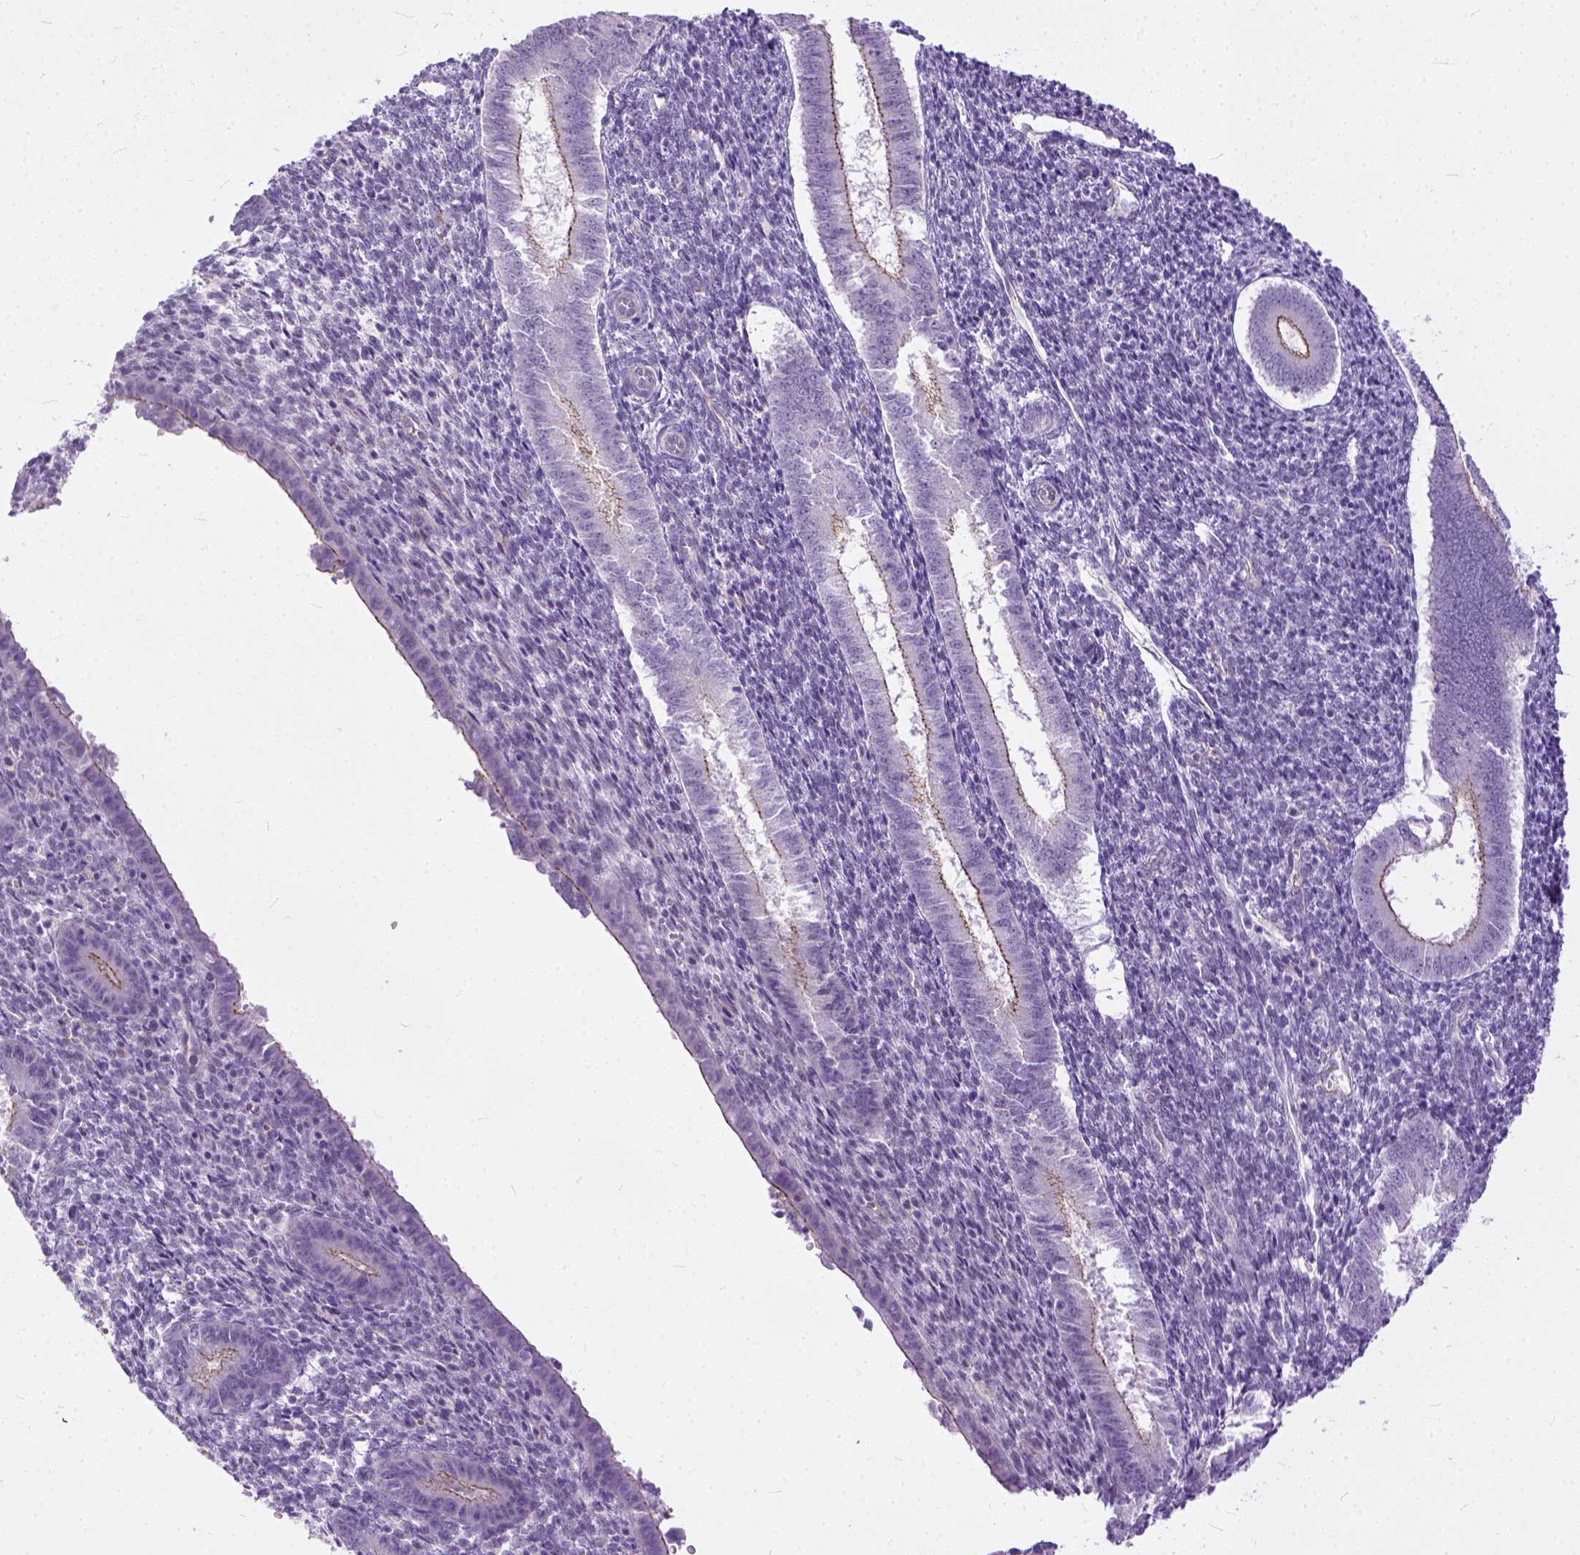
{"staining": {"intensity": "negative", "quantity": "none", "location": "none"}, "tissue": "endometrium", "cell_type": "Cells in endometrial stroma", "image_type": "normal", "snomed": [{"axis": "morphology", "description": "Normal tissue, NOS"}, {"axis": "topography", "description": "Endometrium"}], "caption": "Immunohistochemistry (IHC) micrograph of benign human endometrium stained for a protein (brown), which exhibits no expression in cells in endometrial stroma. (DAB (3,3'-diaminobenzidine) IHC visualized using brightfield microscopy, high magnification).", "gene": "ADGRF1", "patient": {"sex": "female", "age": 25}}